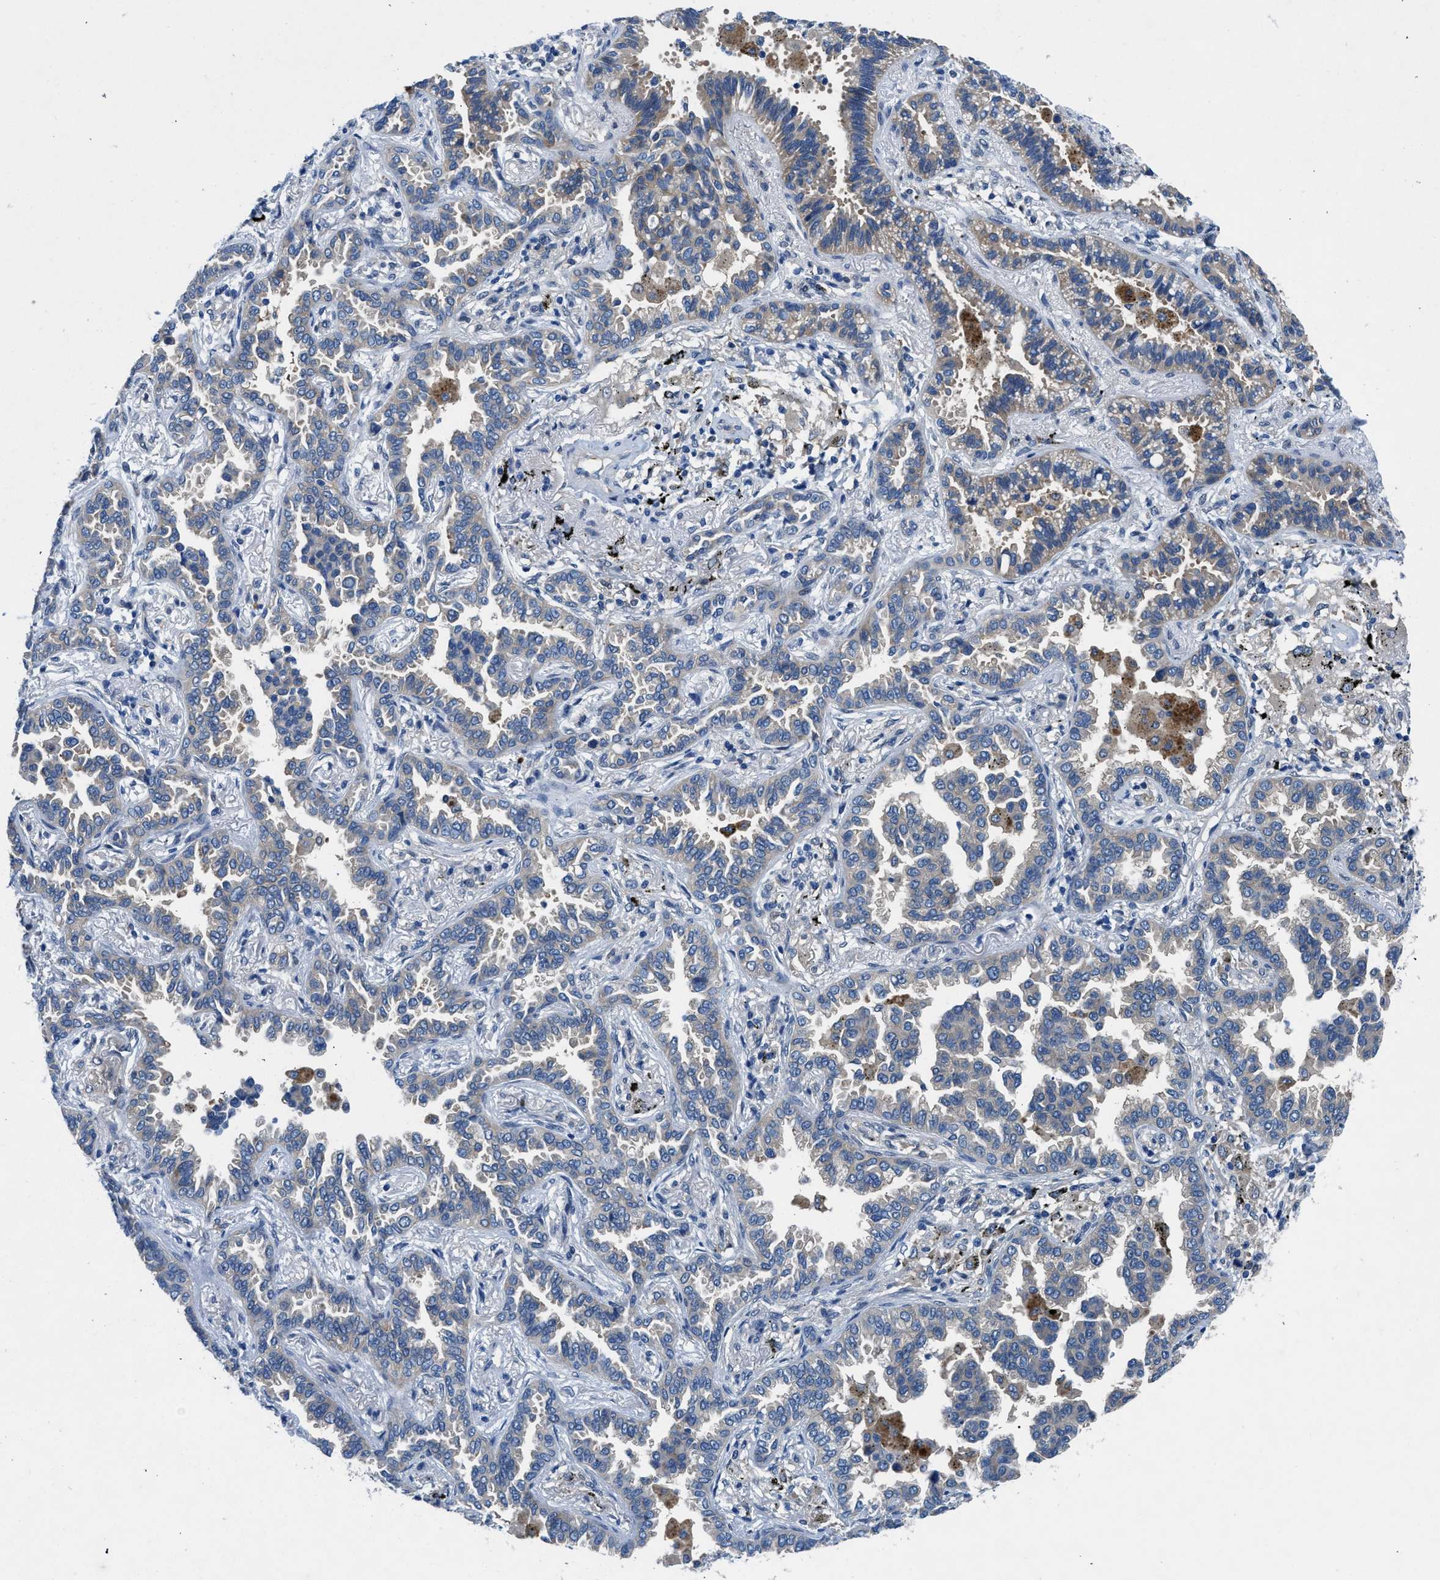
{"staining": {"intensity": "weak", "quantity": "<25%", "location": "cytoplasmic/membranous"}, "tissue": "lung cancer", "cell_type": "Tumor cells", "image_type": "cancer", "snomed": [{"axis": "morphology", "description": "Normal tissue, NOS"}, {"axis": "morphology", "description": "Adenocarcinoma, NOS"}, {"axis": "topography", "description": "Lung"}], "caption": "DAB immunohistochemical staining of lung adenocarcinoma shows no significant positivity in tumor cells.", "gene": "COPS2", "patient": {"sex": "male", "age": 59}}